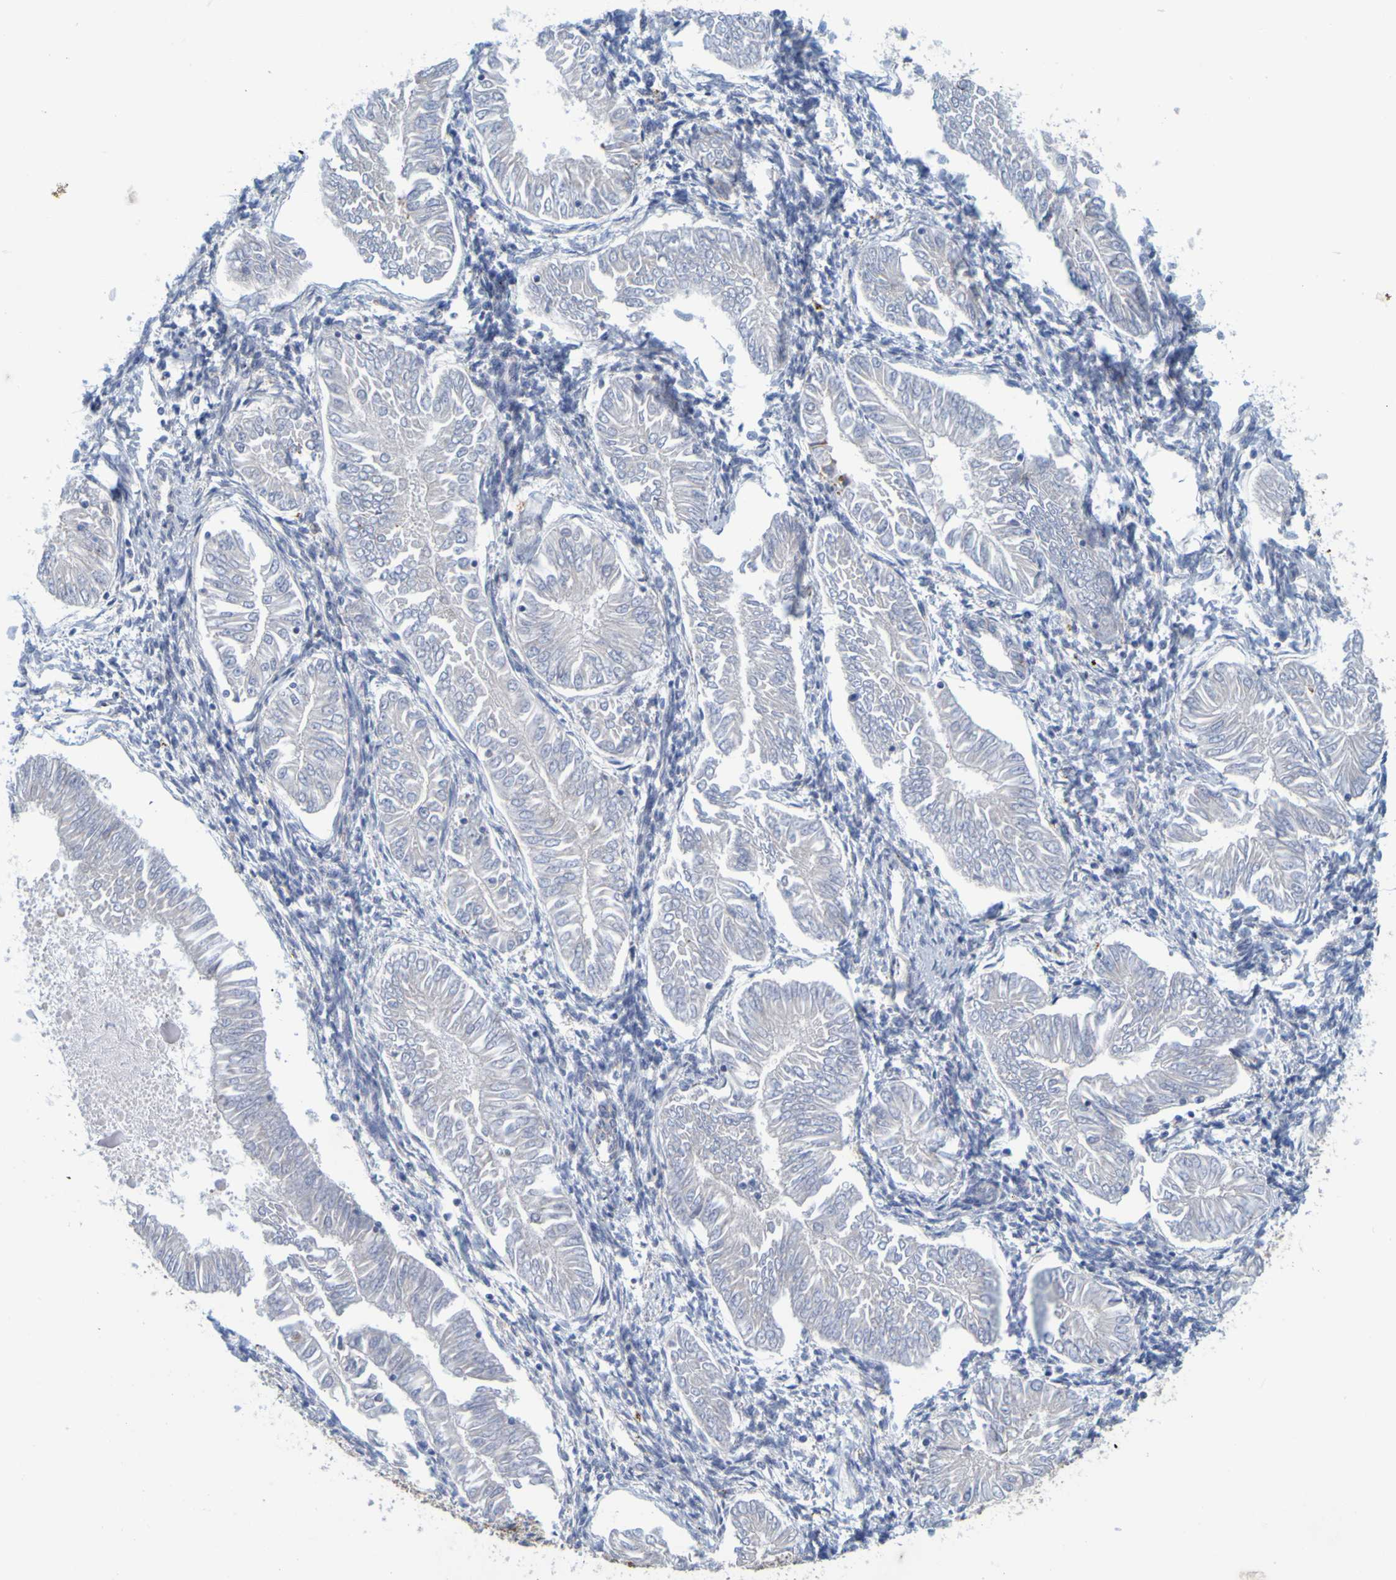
{"staining": {"intensity": "negative", "quantity": "none", "location": "none"}, "tissue": "endometrial cancer", "cell_type": "Tumor cells", "image_type": "cancer", "snomed": [{"axis": "morphology", "description": "Adenocarcinoma, NOS"}, {"axis": "topography", "description": "Endometrium"}], "caption": "Tumor cells show no significant expression in endometrial adenocarcinoma.", "gene": "SIL1", "patient": {"sex": "female", "age": 53}}